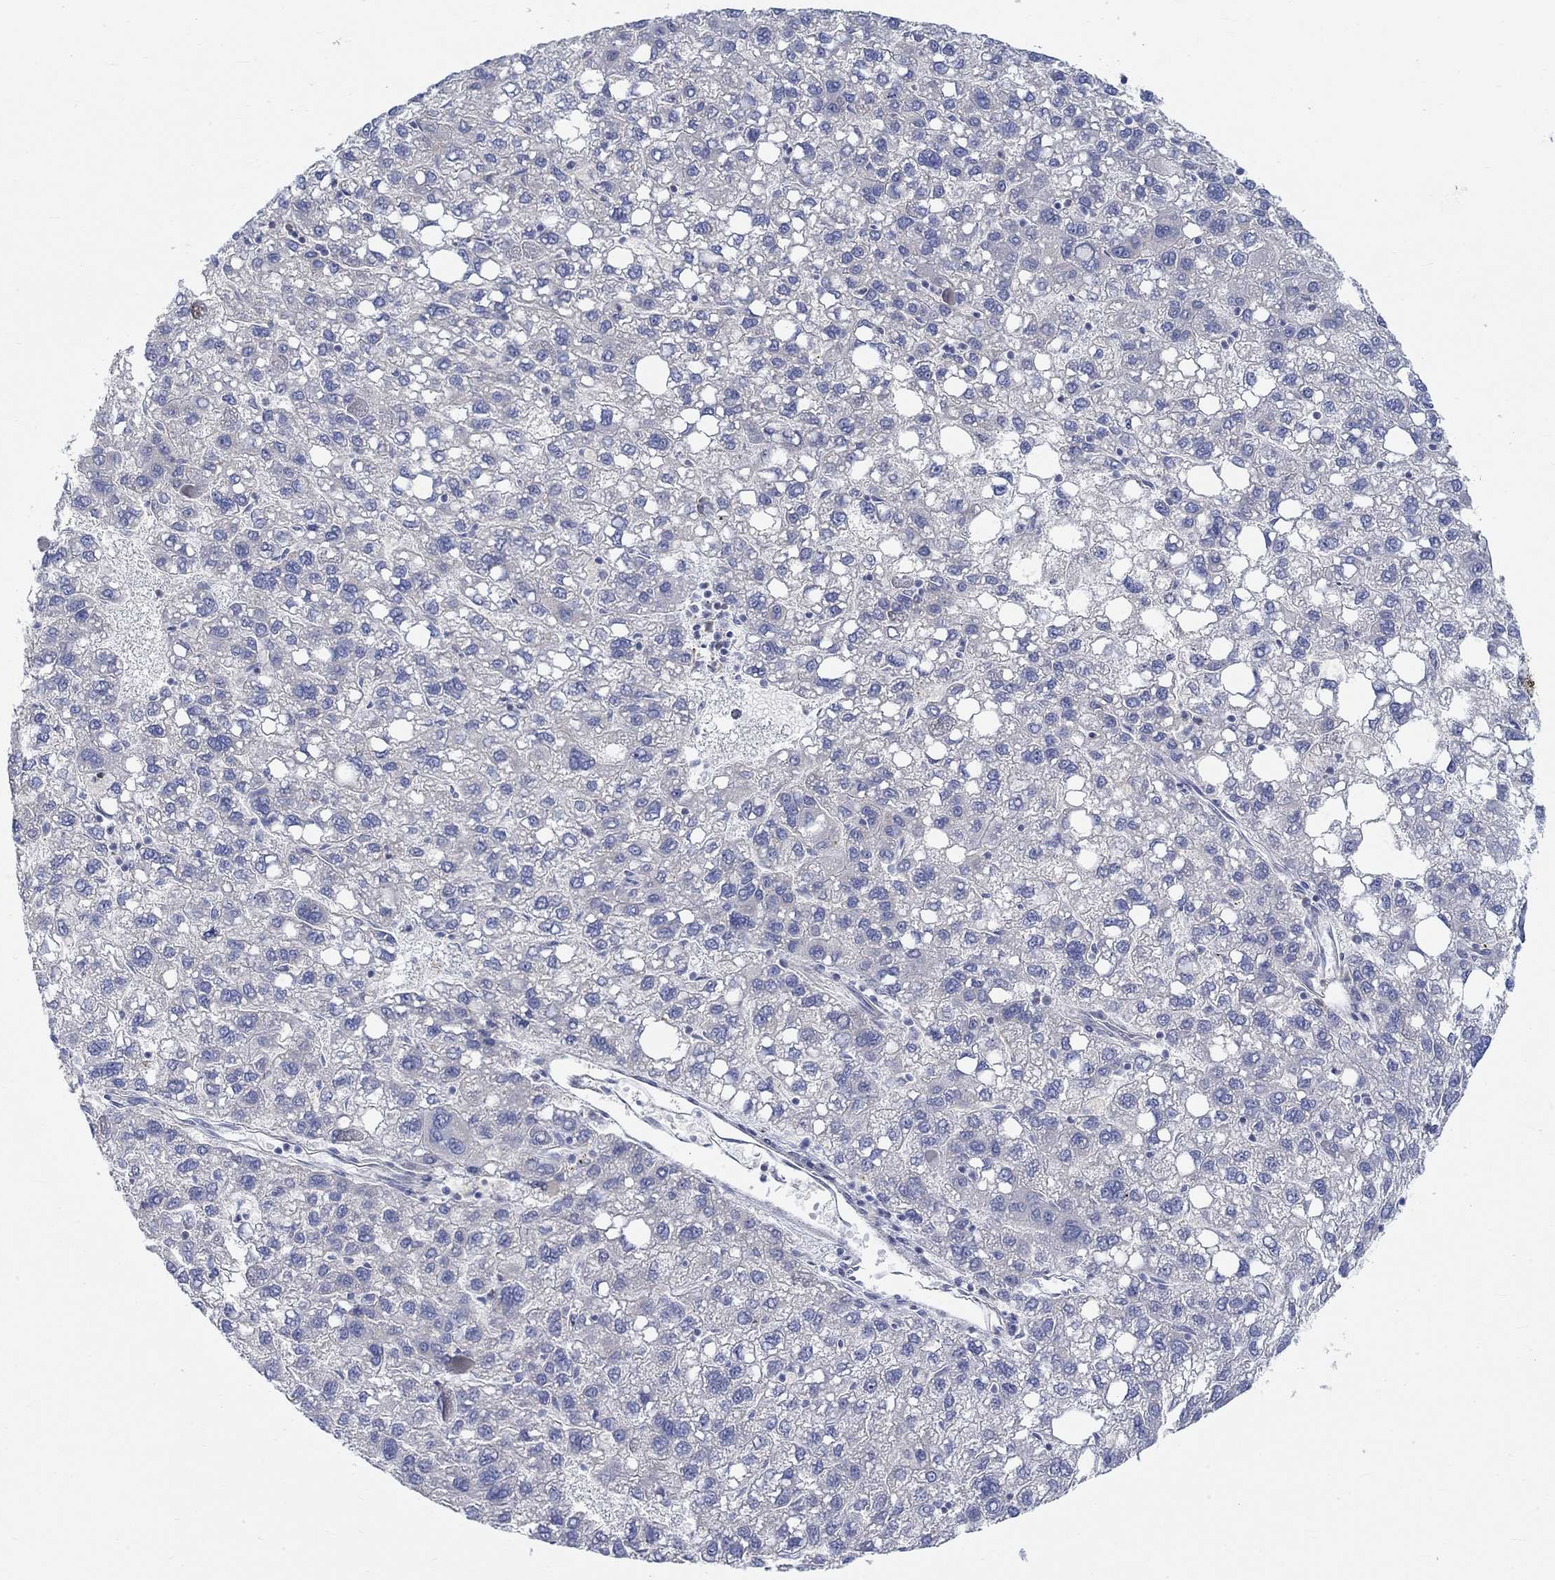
{"staining": {"intensity": "negative", "quantity": "none", "location": "none"}, "tissue": "liver cancer", "cell_type": "Tumor cells", "image_type": "cancer", "snomed": [{"axis": "morphology", "description": "Carcinoma, Hepatocellular, NOS"}, {"axis": "topography", "description": "Liver"}], "caption": "This is an IHC histopathology image of human liver hepatocellular carcinoma. There is no staining in tumor cells.", "gene": "NAV3", "patient": {"sex": "female", "age": 82}}